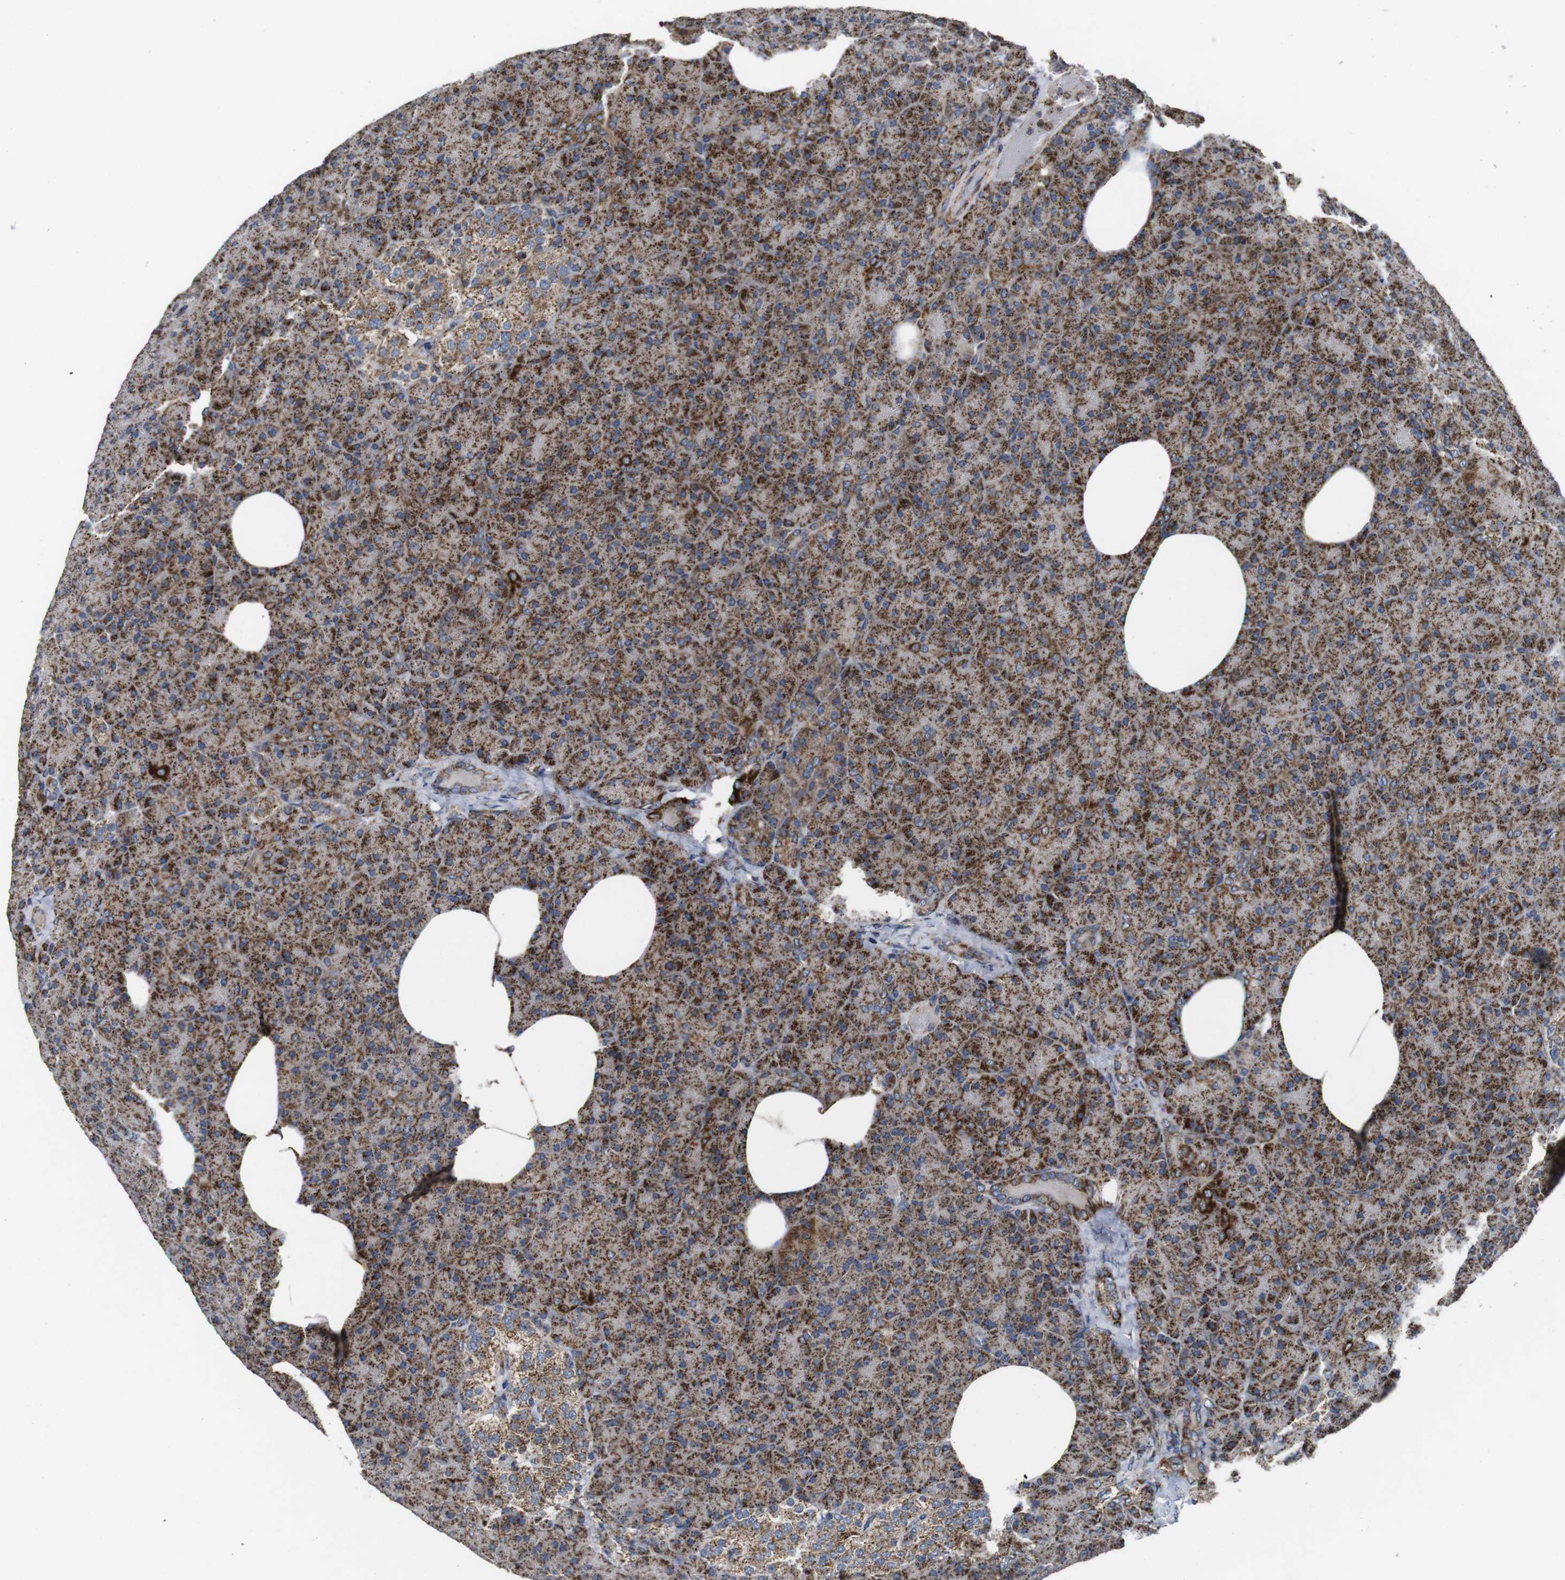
{"staining": {"intensity": "moderate", "quantity": "25%-75%", "location": "cytoplasmic/membranous"}, "tissue": "pancreas", "cell_type": "Exocrine glandular cells", "image_type": "normal", "snomed": [{"axis": "morphology", "description": "Normal tissue, NOS"}, {"axis": "topography", "description": "Pancreas"}], "caption": "The histopathology image displays immunohistochemical staining of unremarkable pancreas. There is moderate cytoplasmic/membranous expression is present in about 25%-75% of exocrine glandular cells. Nuclei are stained in blue.", "gene": "HK1", "patient": {"sex": "female", "age": 35}}